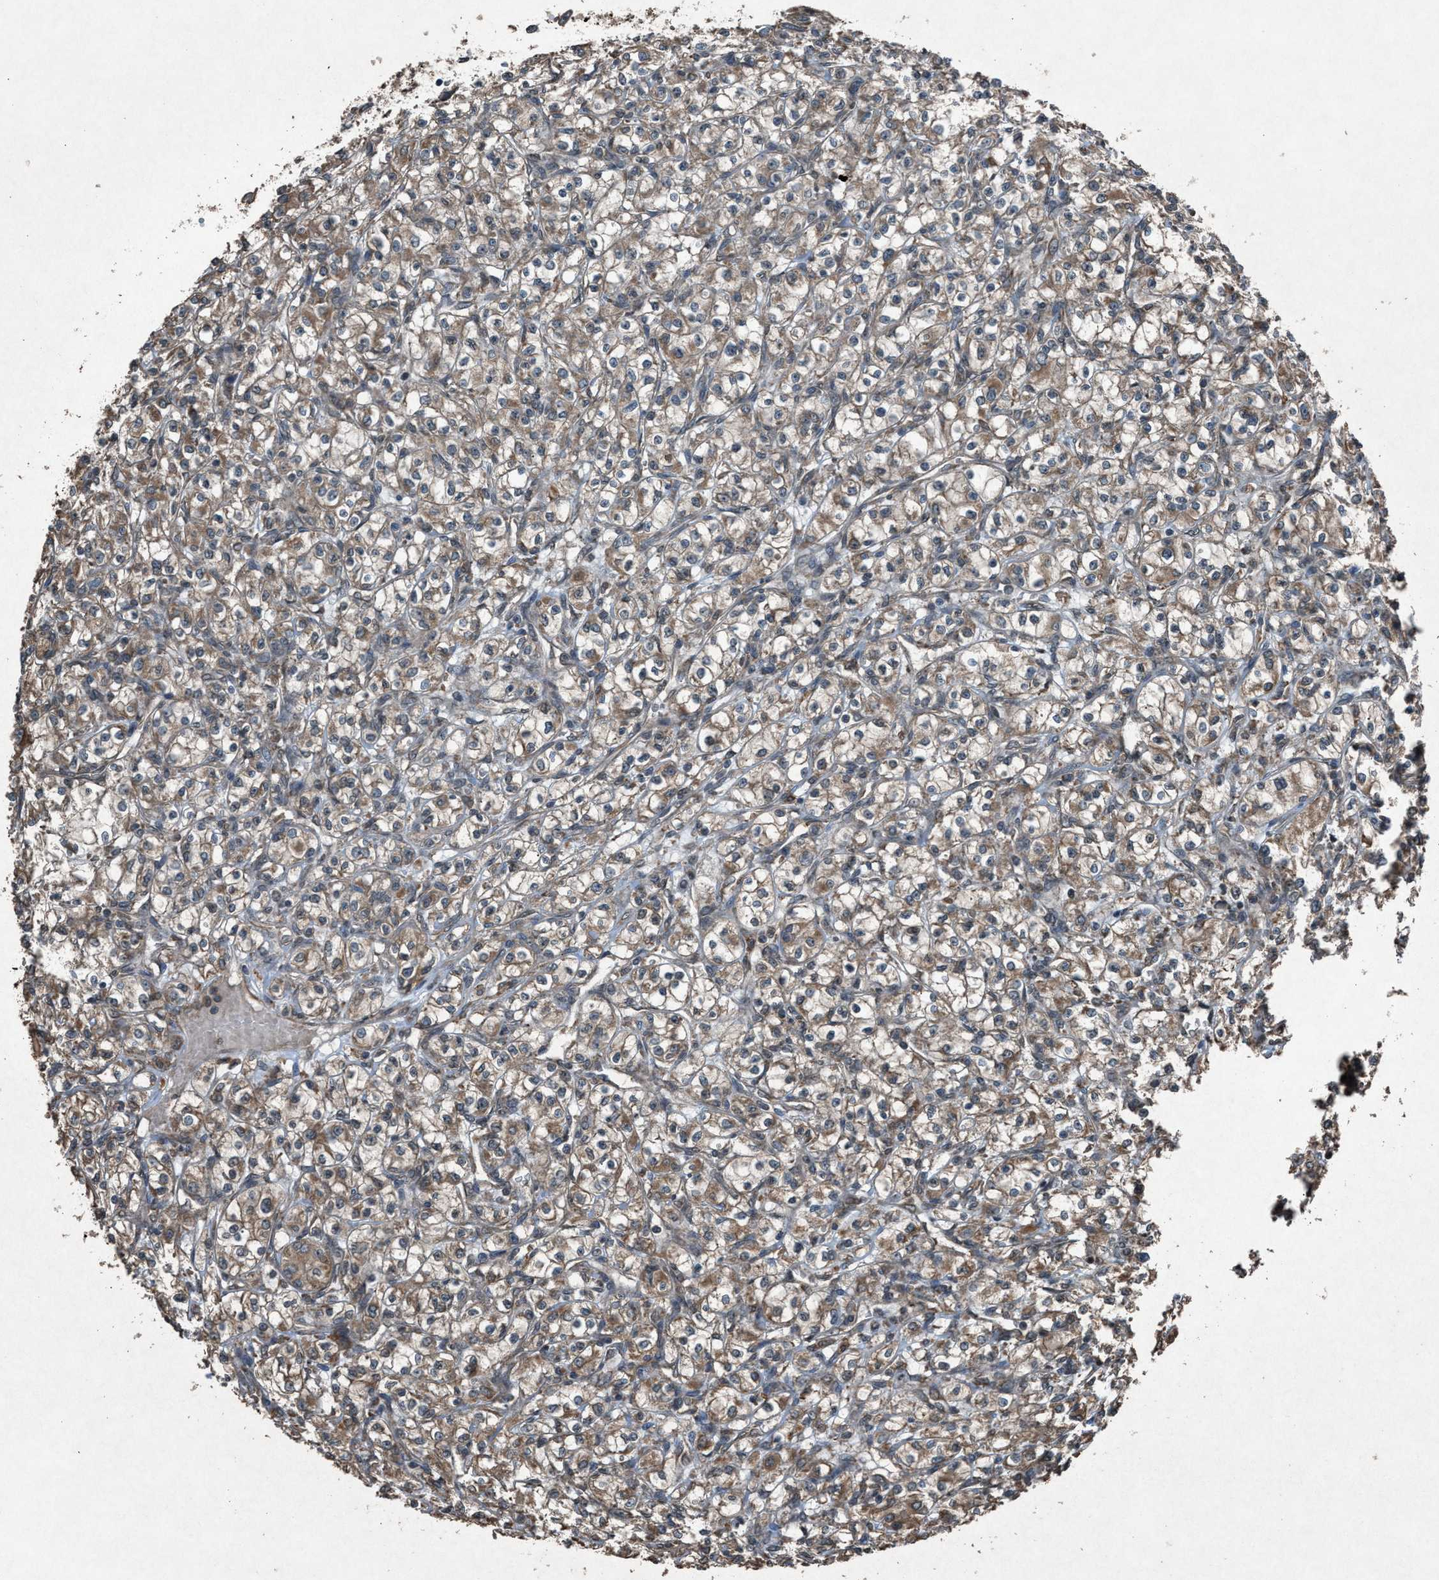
{"staining": {"intensity": "weak", "quantity": ">75%", "location": "cytoplasmic/membranous"}, "tissue": "renal cancer", "cell_type": "Tumor cells", "image_type": "cancer", "snomed": [{"axis": "morphology", "description": "Adenocarcinoma, NOS"}, {"axis": "topography", "description": "Kidney"}], "caption": "Renal cancer (adenocarcinoma) tissue reveals weak cytoplasmic/membranous expression in about >75% of tumor cells, visualized by immunohistochemistry.", "gene": "CALR", "patient": {"sex": "male", "age": 77}}